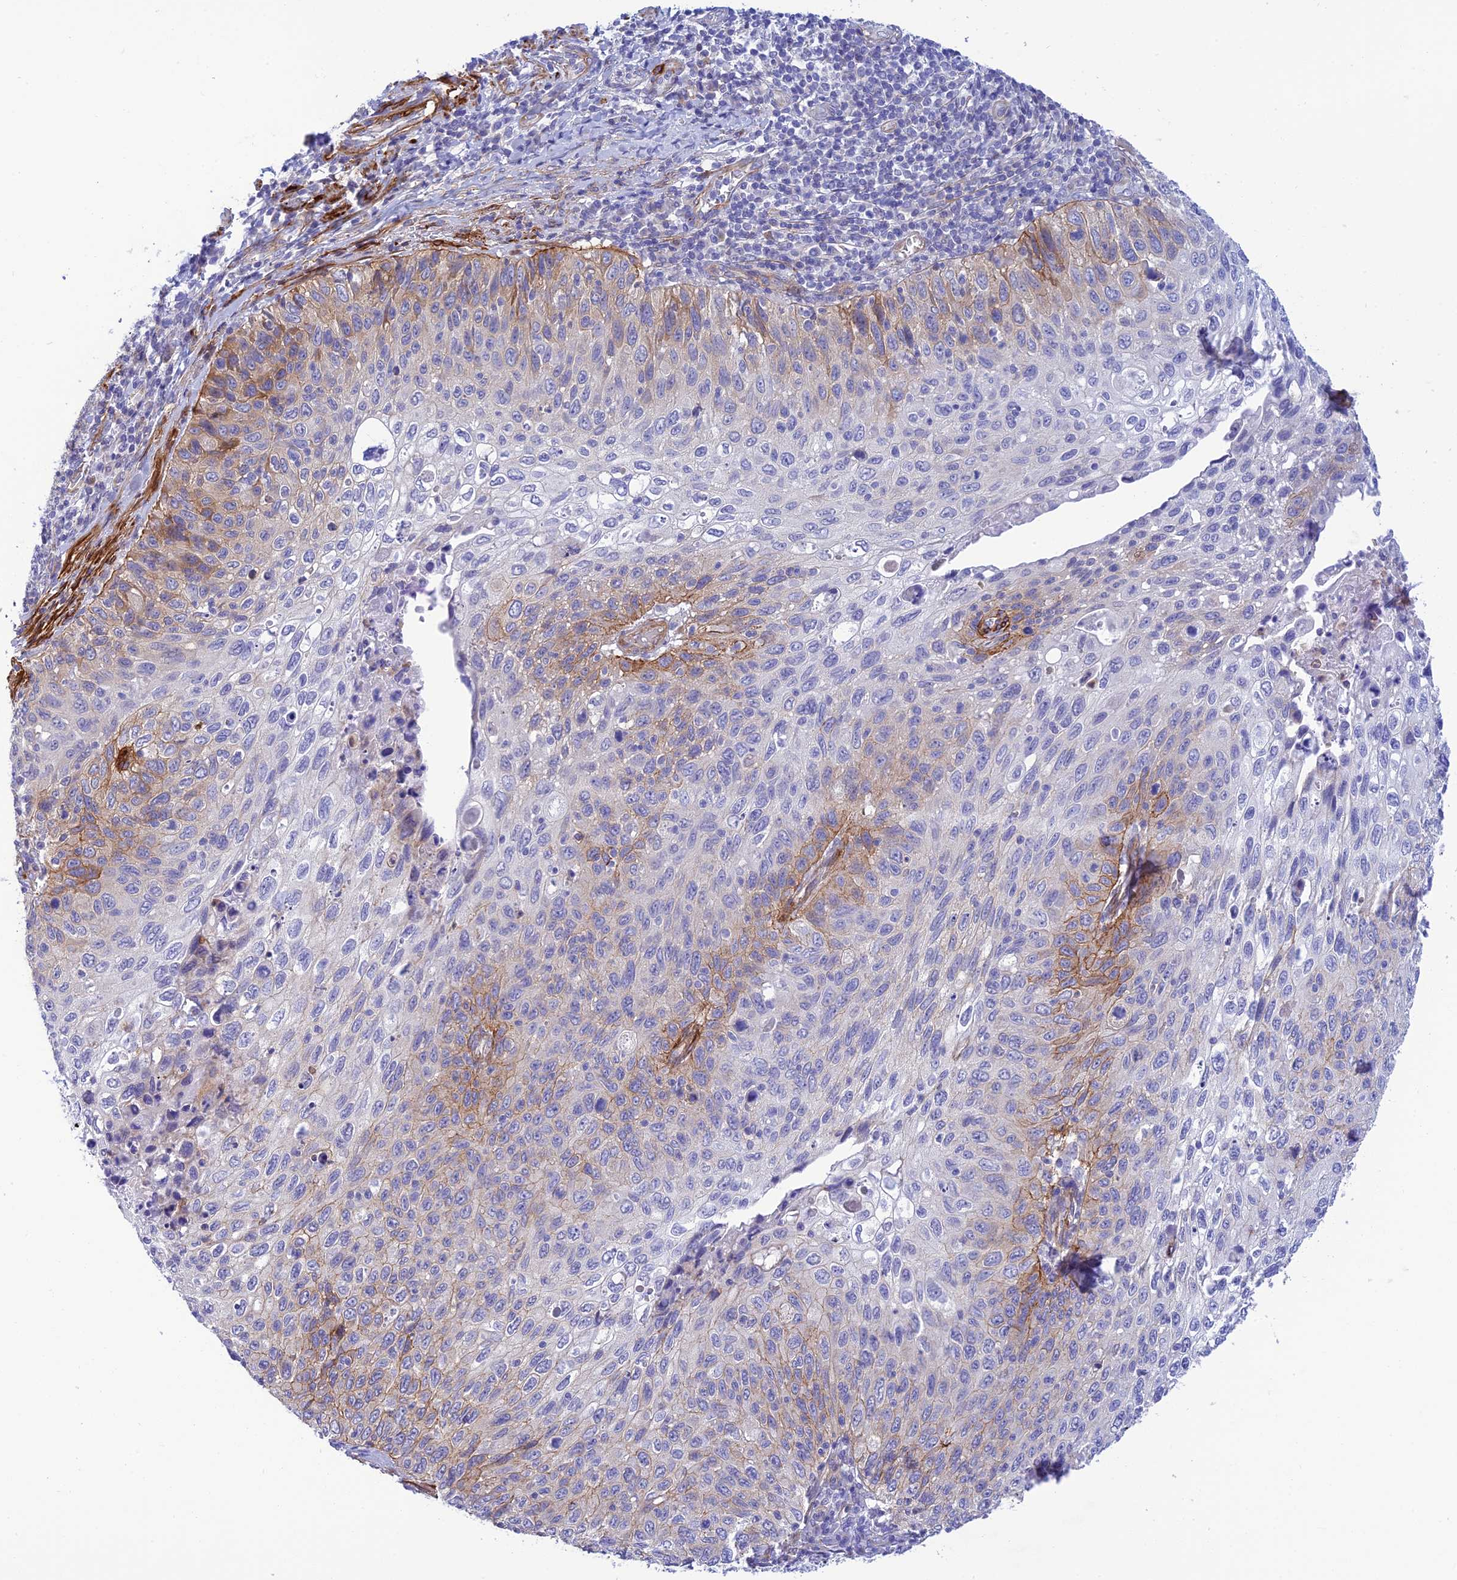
{"staining": {"intensity": "weak", "quantity": "<25%", "location": "cytoplasmic/membranous"}, "tissue": "cervical cancer", "cell_type": "Tumor cells", "image_type": "cancer", "snomed": [{"axis": "morphology", "description": "Squamous cell carcinoma, NOS"}, {"axis": "topography", "description": "Cervix"}], "caption": "High magnification brightfield microscopy of cervical cancer stained with DAB (brown) and counterstained with hematoxylin (blue): tumor cells show no significant staining. Brightfield microscopy of immunohistochemistry (IHC) stained with DAB (3,3'-diaminobenzidine) (brown) and hematoxylin (blue), captured at high magnification.", "gene": "ZDHHC16", "patient": {"sex": "female", "age": 70}}